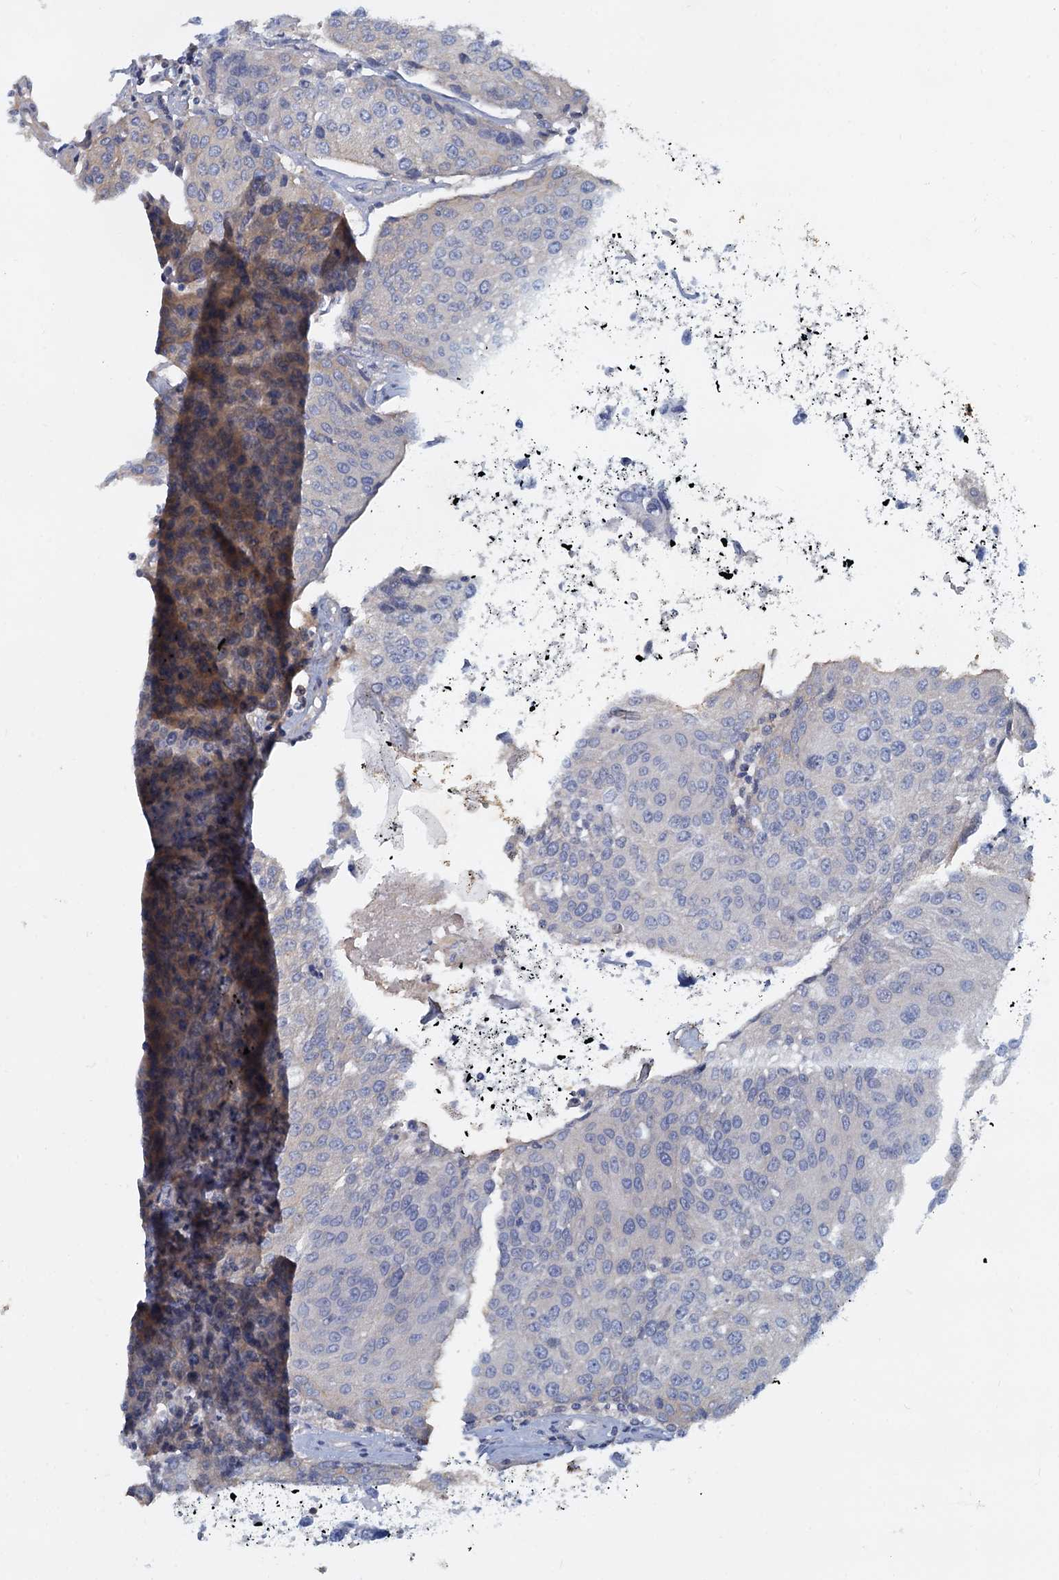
{"staining": {"intensity": "negative", "quantity": "none", "location": "none"}, "tissue": "urothelial cancer", "cell_type": "Tumor cells", "image_type": "cancer", "snomed": [{"axis": "morphology", "description": "Urothelial carcinoma, High grade"}, {"axis": "topography", "description": "Urinary bladder"}], "caption": "Protein analysis of urothelial cancer shows no significant staining in tumor cells. Nuclei are stained in blue.", "gene": "ACSM3", "patient": {"sex": "female", "age": 85}}